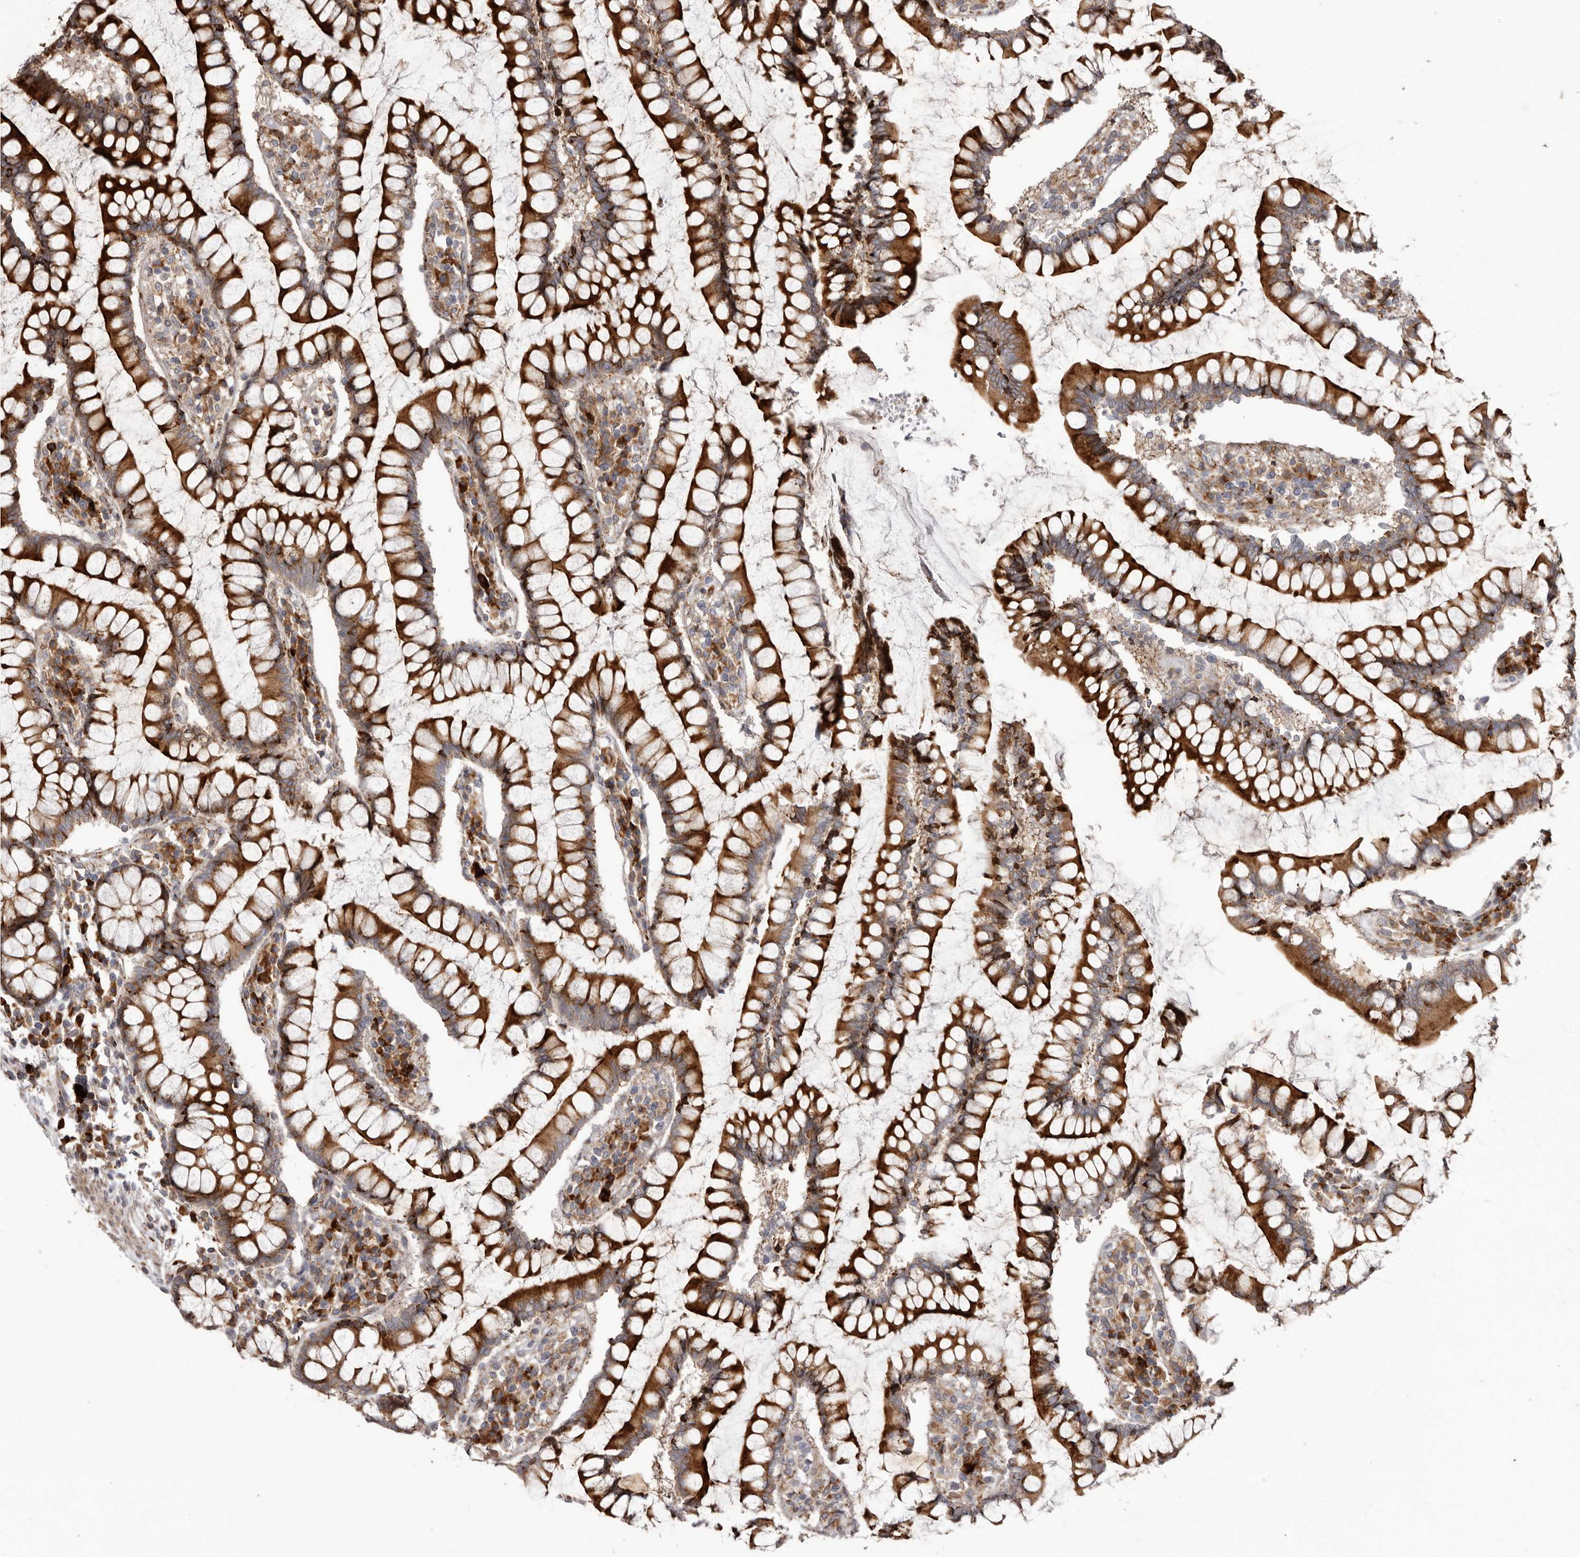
{"staining": {"intensity": "moderate", "quantity": ">75%", "location": "cytoplasmic/membranous"}, "tissue": "colon", "cell_type": "Endothelial cells", "image_type": "normal", "snomed": [{"axis": "morphology", "description": "Normal tissue, NOS"}, {"axis": "topography", "description": "Colon"}], "caption": "Immunohistochemical staining of benign human colon shows moderate cytoplasmic/membranous protein staining in about >75% of endothelial cells.", "gene": "NUP43", "patient": {"sex": "female", "age": 79}}